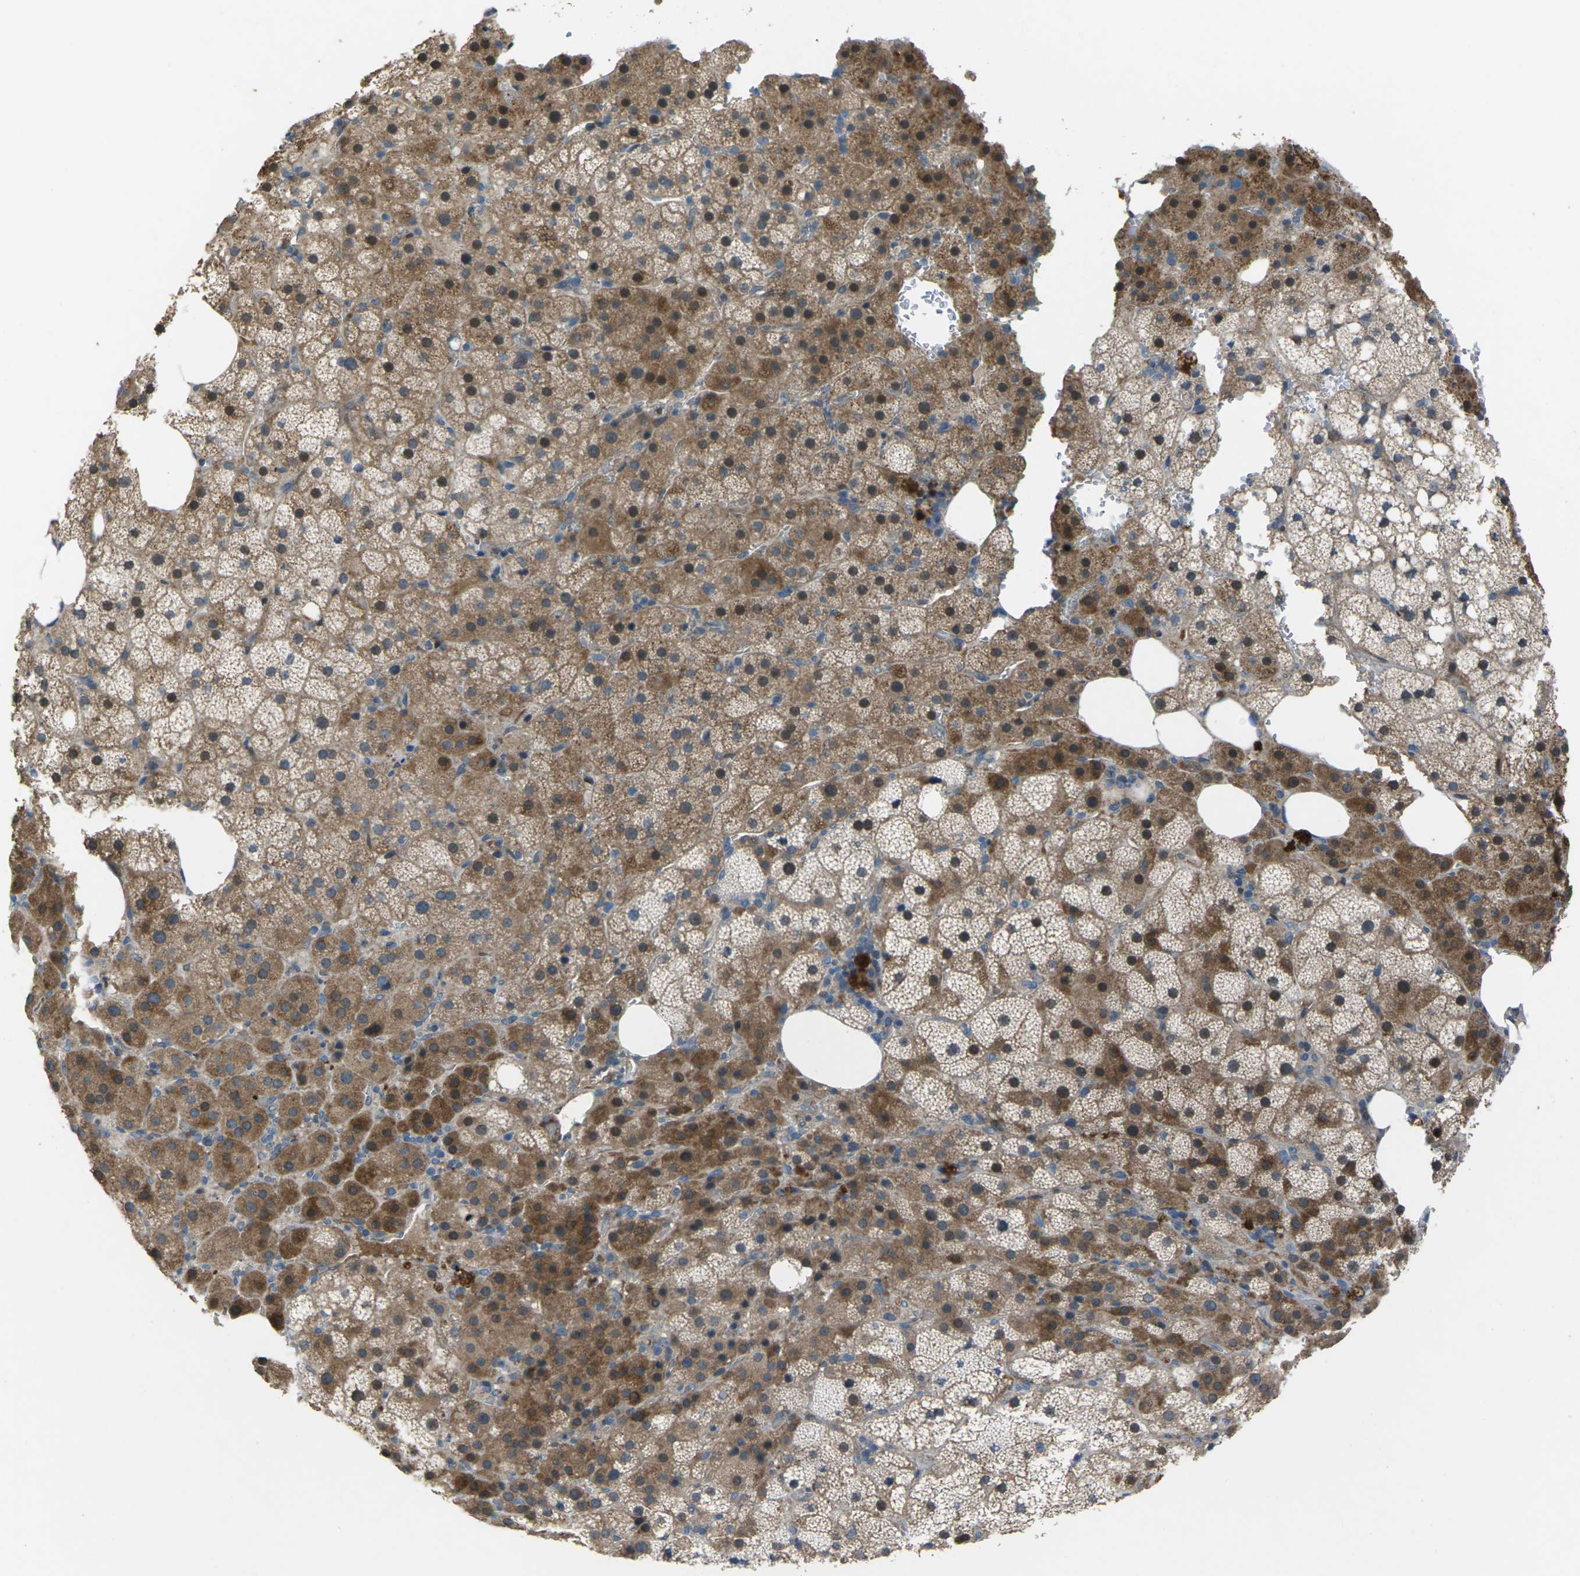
{"staining": {"intensity": "moderate", "quantity": ">75%", "location": "cytoplasmic/membranous"}, "tissue": "adrenal gland", "cell_type": "Glandular cells", "image_type": "normal", "snomed": [{"axis": "morphology", "description": "Normal tissue, NOS"}, {"axis": "topography", "description": "Adrenal gland"}], "caption": "Adrenal gland stained with DAB (3,3'-diaminobenzidine) immunohistochemistry (IHC) shows medium levels of moderate cytoplasmic/membranous expression in about >75% of glandular cells.", "gene": "EDNRA", "patient": {"sex": "female", "age": 59}}